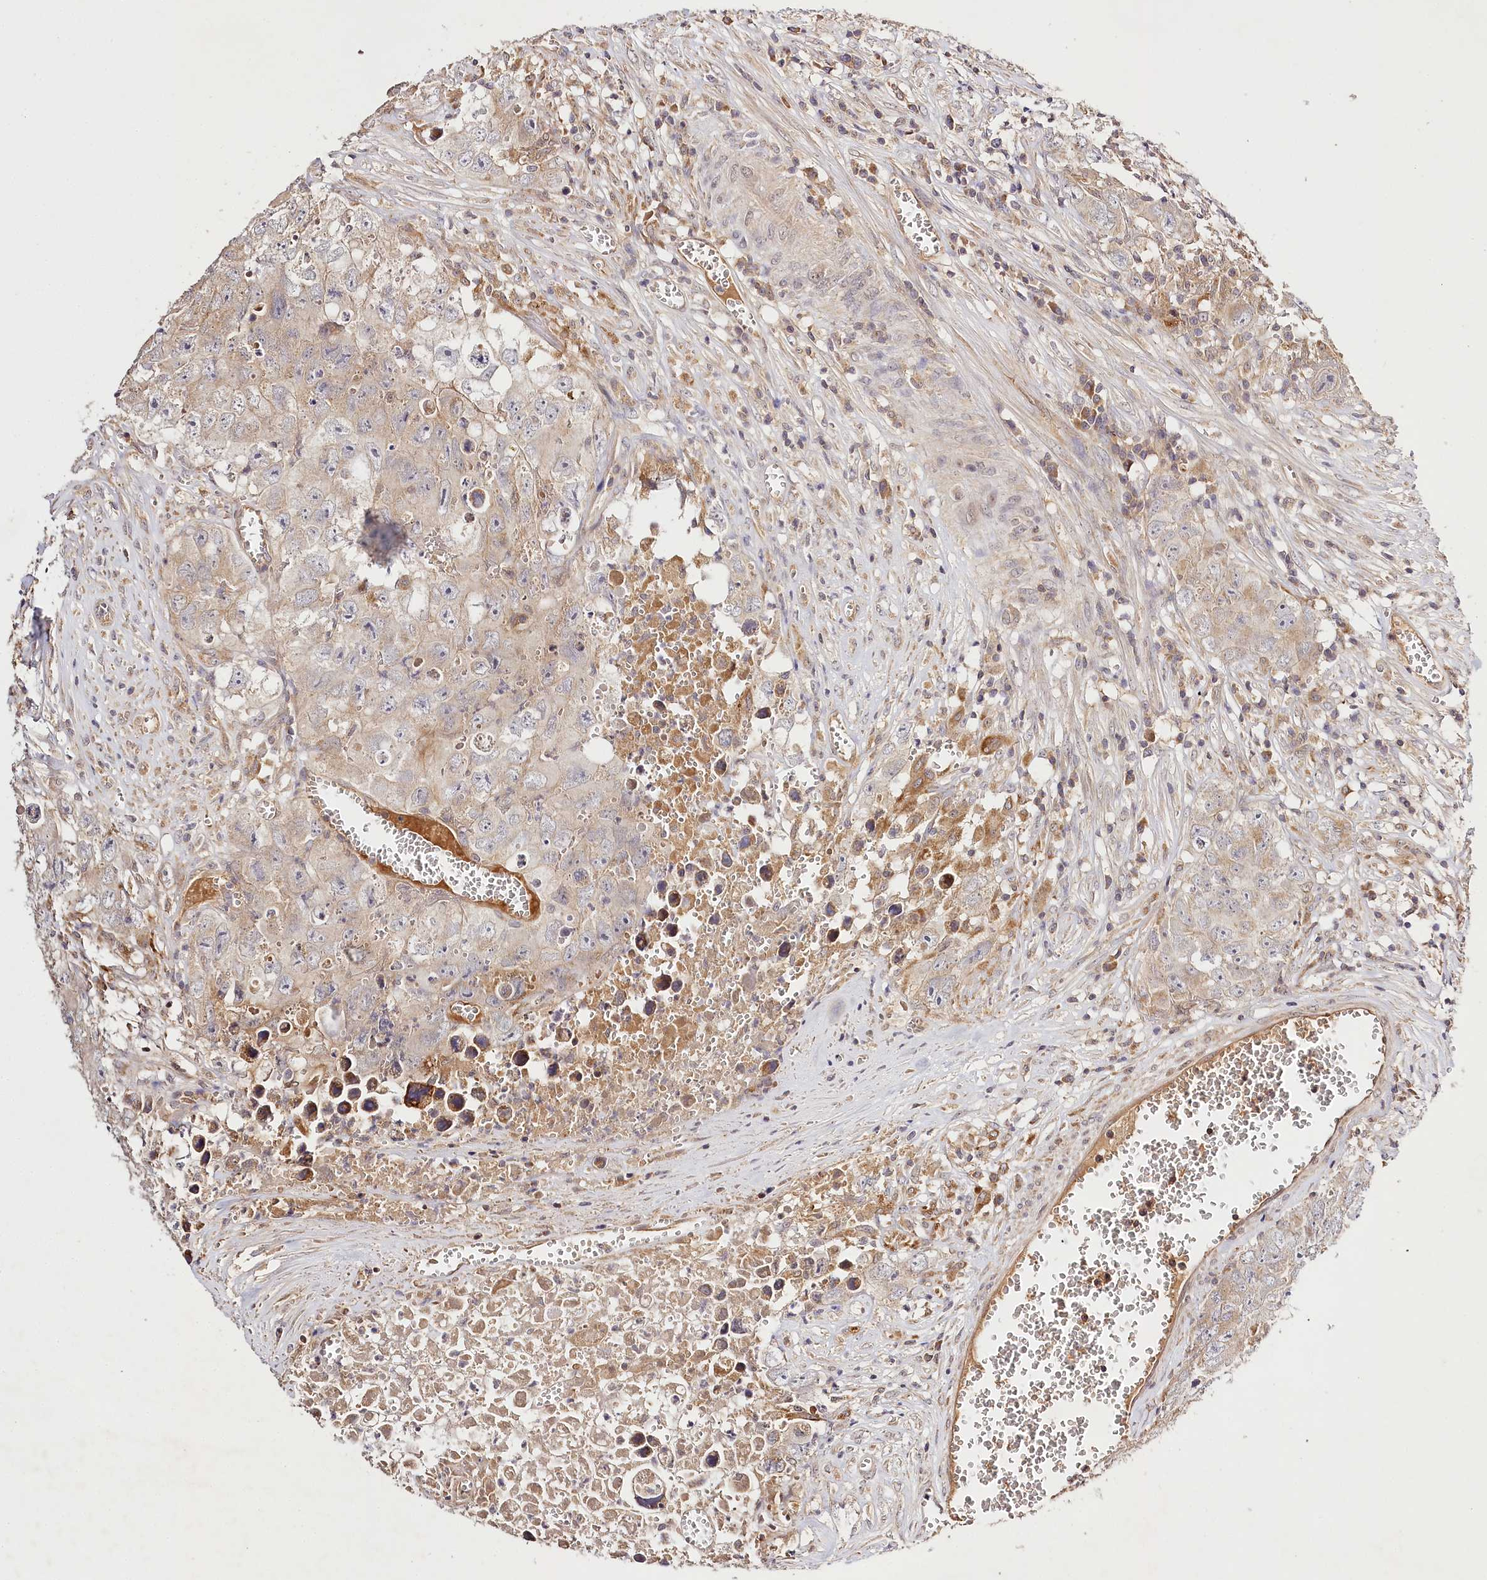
{"staining": {"intensity": "weak", "quantity": "25%-75%", "location": "cytoplasmic/membranous"}, "tissue": "testis cancer", "cell_type": "Tumor cells", "image_type": "cancer", "snomed": [{"axis": "morphology", "description": "Seminoma, NOS"}, {"axis": "morphology", "description": "Carcinoma, Embryonal, NOS"}, {"axis": "topography", "description": "Testis"}], "caption": "Tumor cells exhibit weak cytoplasmic/membranous expression in about 25%-75% of cells in testis cancer.", "gene": "LSS", "patient": {"sex": "male", "age": 43}}